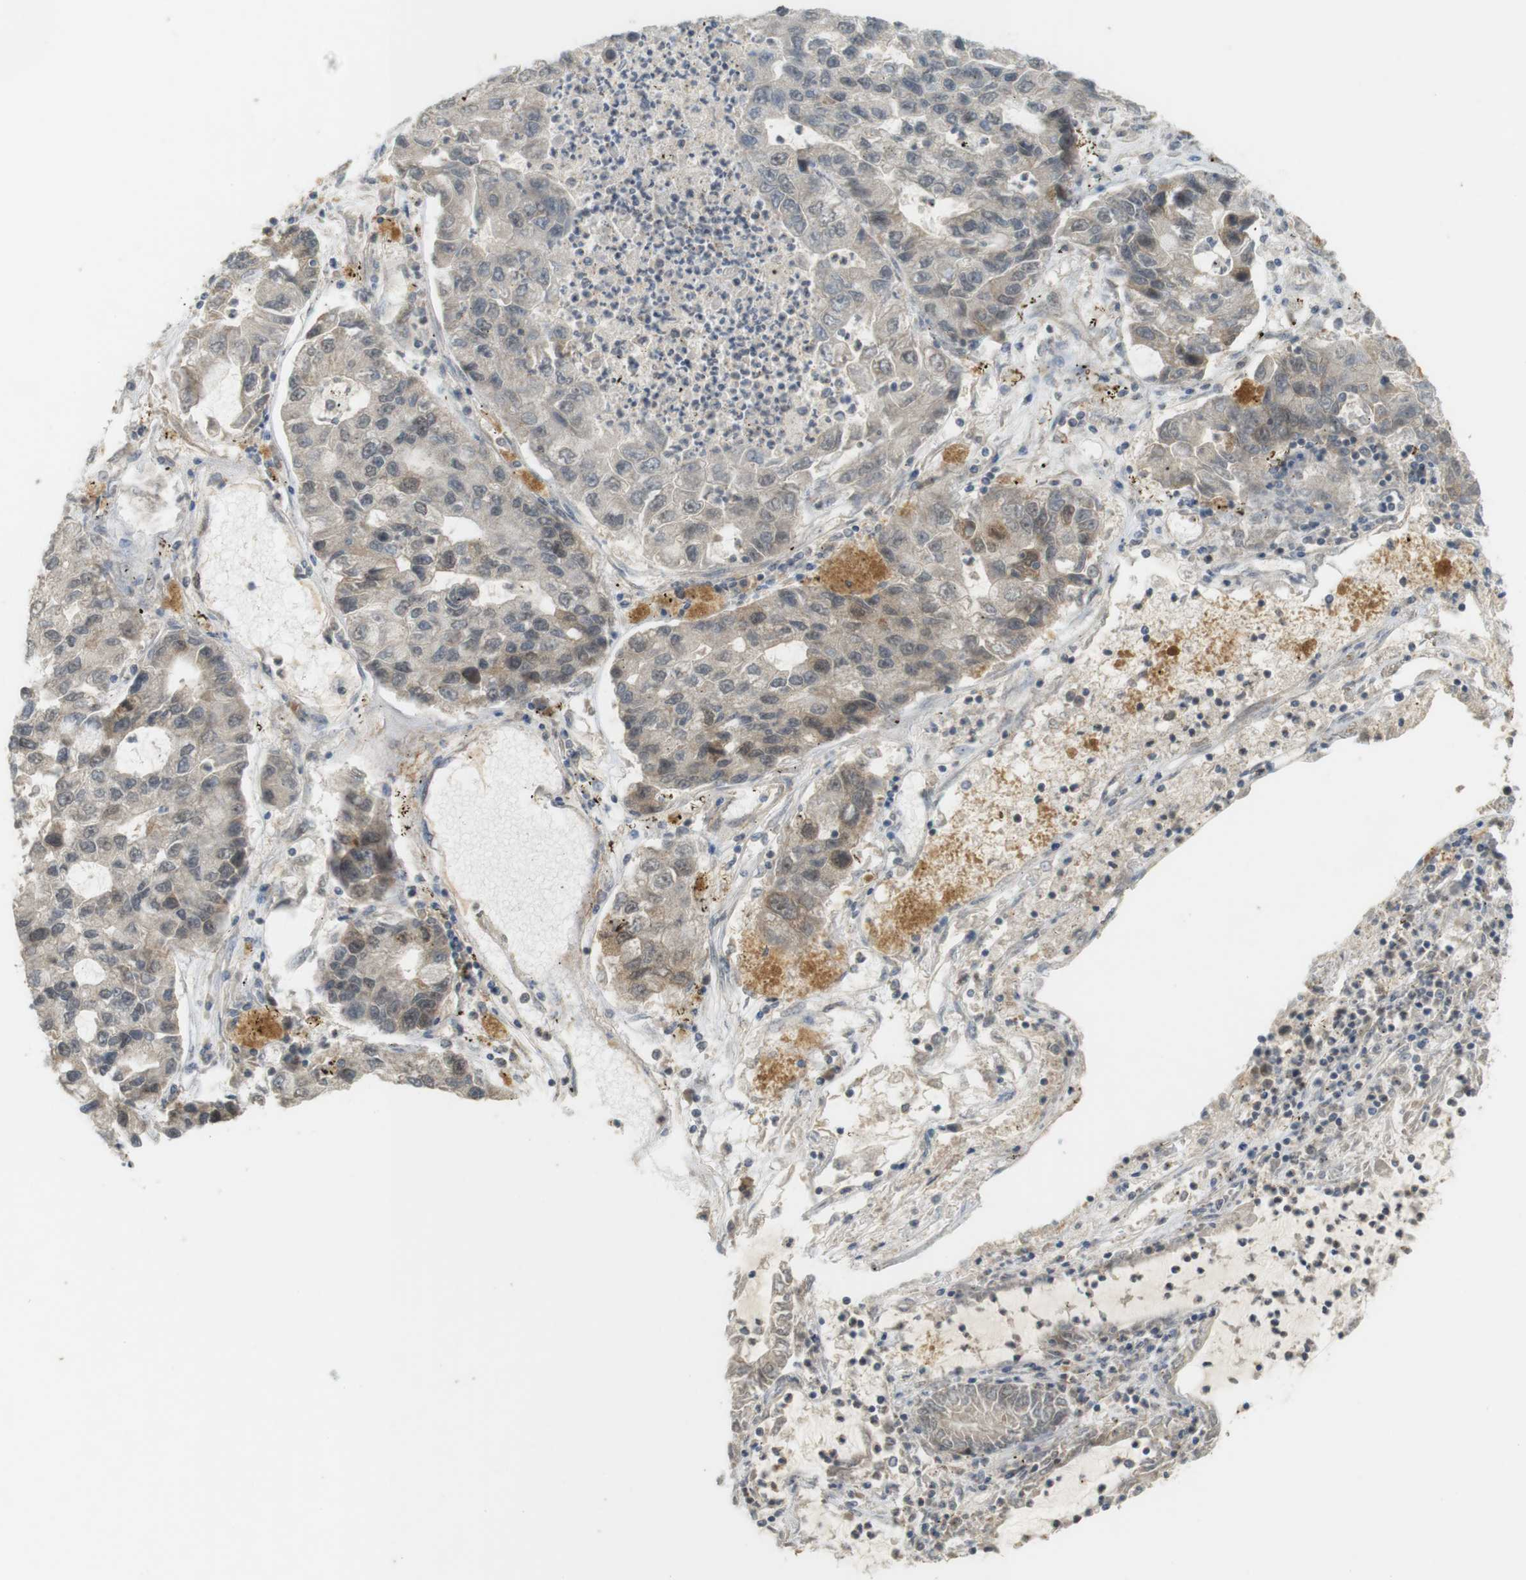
{"staining": {"intensity": "weak", "quantity": "<25%", "location": "cytoplasmic/membranous"}, "tissue": "lung cancer", "cell_type": "Tumor cells", "image_type": "cancer", "snomed": [{"axis": "morphology", "description": "Adenocarcinoma, NOS"}, {"axis": "topography", "description": "Lung"}], "caption": "An image of human lung cancer is negative for staining in tumor cells. (DAB (3,3'-diaminobenzidine) IHC with hematoxylin counter stain).", "gene": "TTK", "patient": {"sex": "female", "age": 51}}